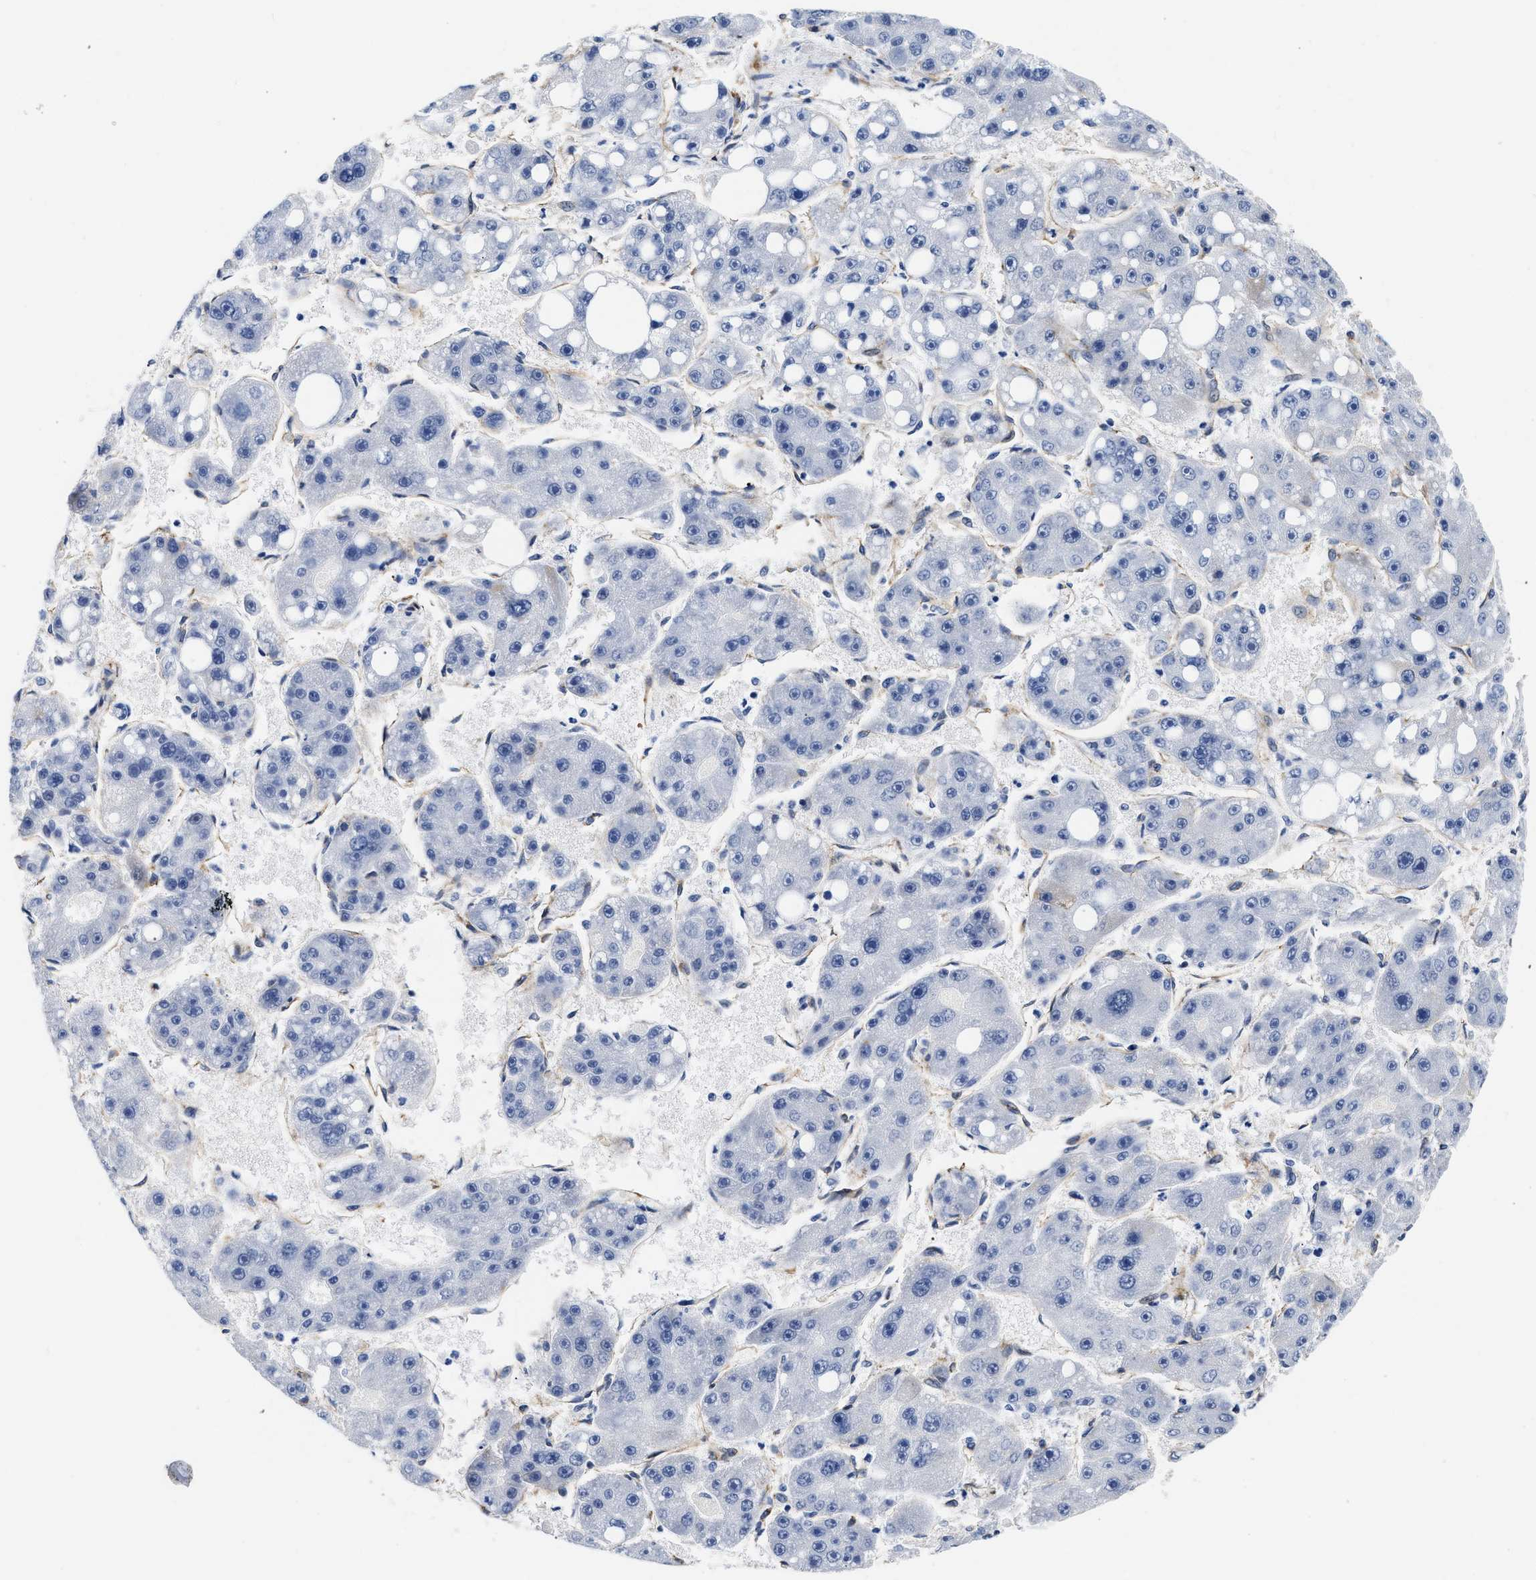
{"staining": {"intensity": "negative", "quantity": "none", "location": "none"}, "tissue": "liver cancer", "cell_type": "Tumor cells", "image_type": "cancer", "snomed": [{"axis": "morphology", "description": "Carcinoma, Hepatocellular, NOS"}, {"axis": "topography", "description": "Liver"}], "caption": "There is no significant staining in tumor cells of hepatocellular carcinoma (liver).", "gene": "TRIM29", "patient": {"sex": "female", "age": 61}}